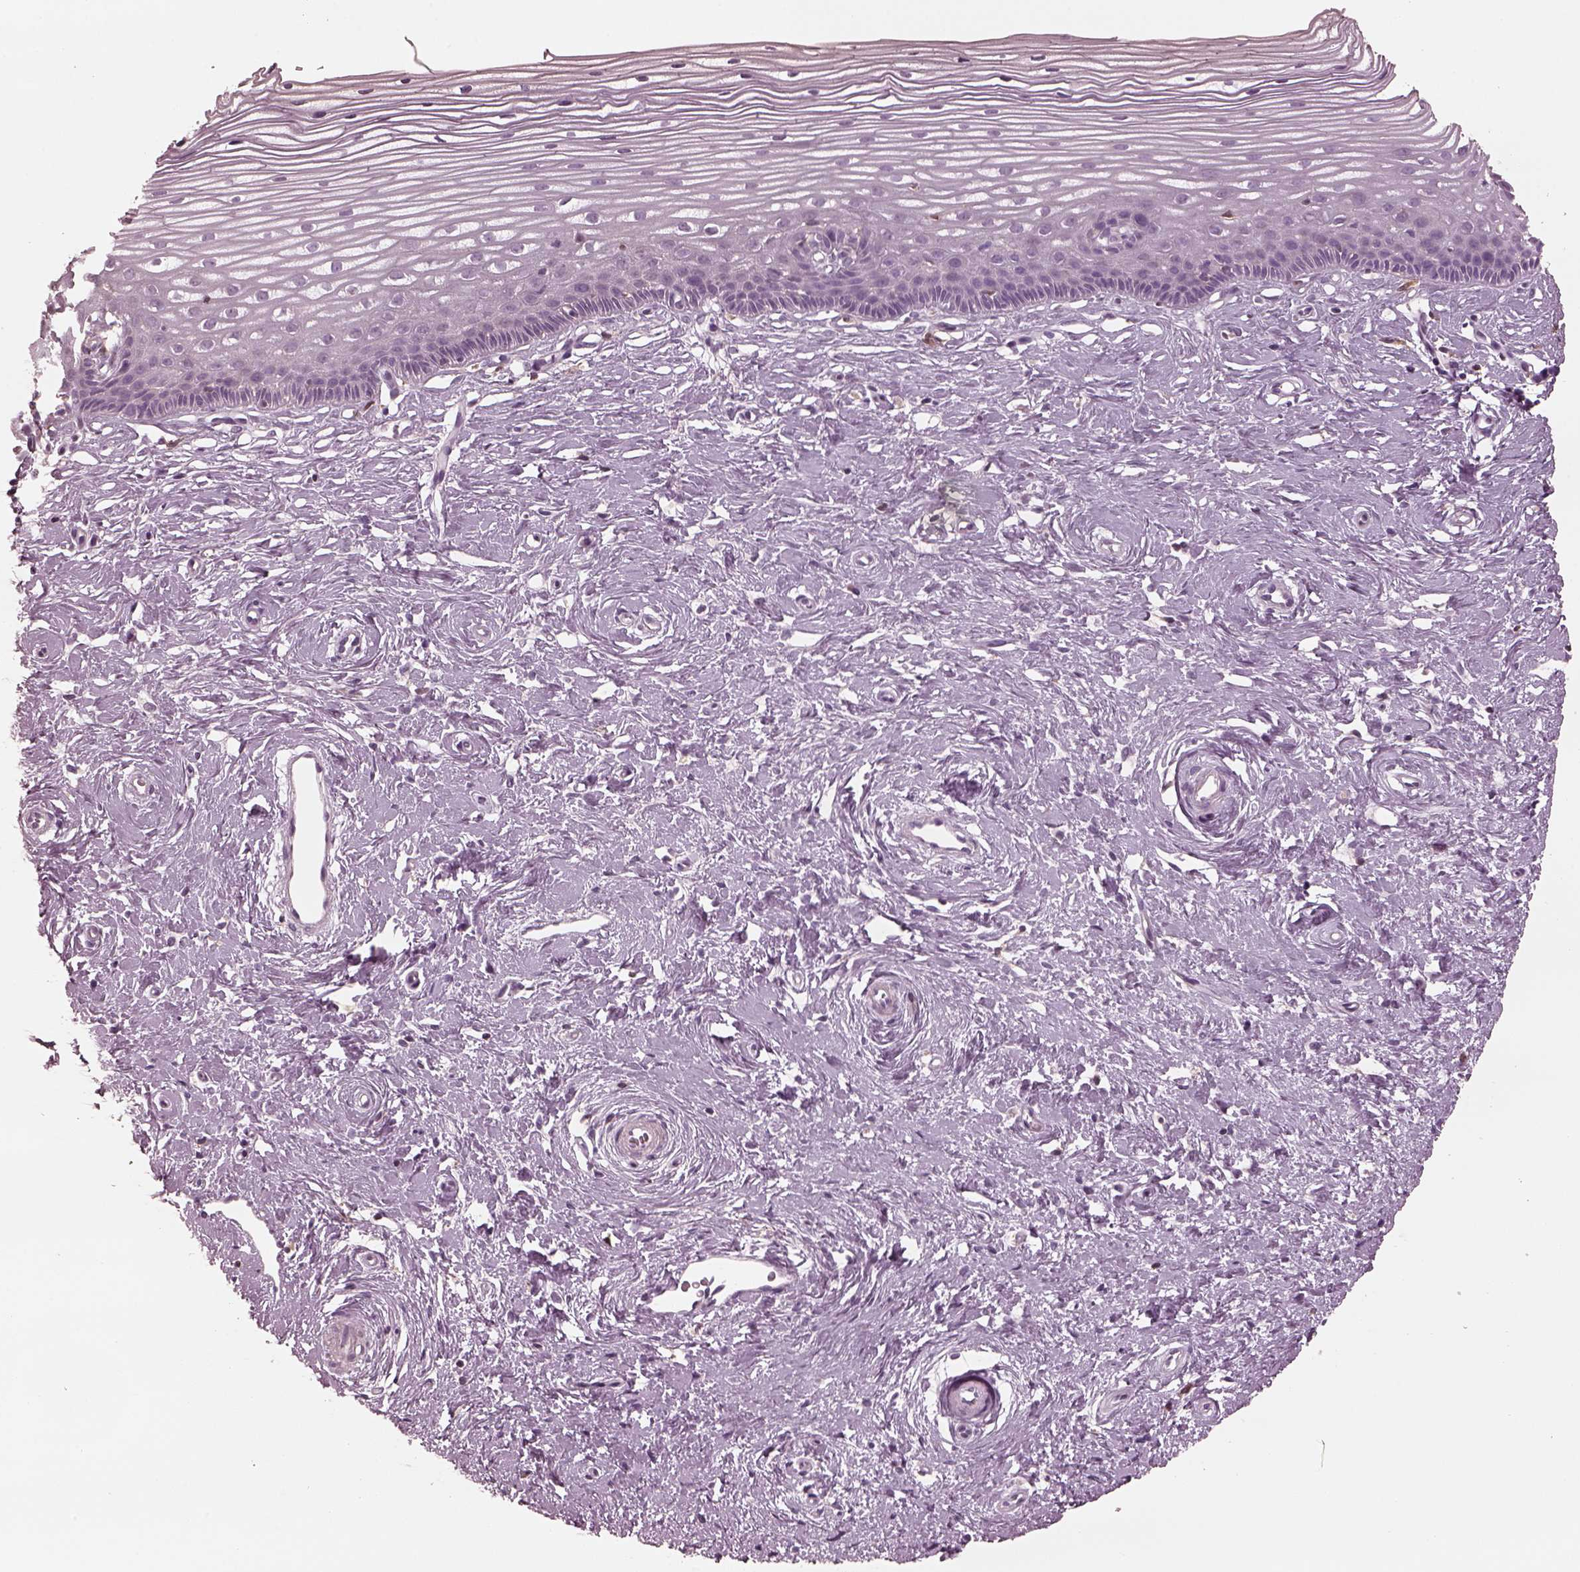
{"staining": {"intensity": "negative", "quantity": "none", "location": "none"}, "tissue": "cervix", "cell_type": "Glandular cells", "image_type": "normal", "snomed": [{"axis": "morphology", "description": "Normal tissue, NOS"}, {"axis": "topography", "description": "Cervix"}], "caption": "An IHC photomicrograph of benign cervix is shown. There is no staining in glandular cells of cervix.", "gene": "PSTPIP2", "patient": {"sex": "female", "age": 40}}